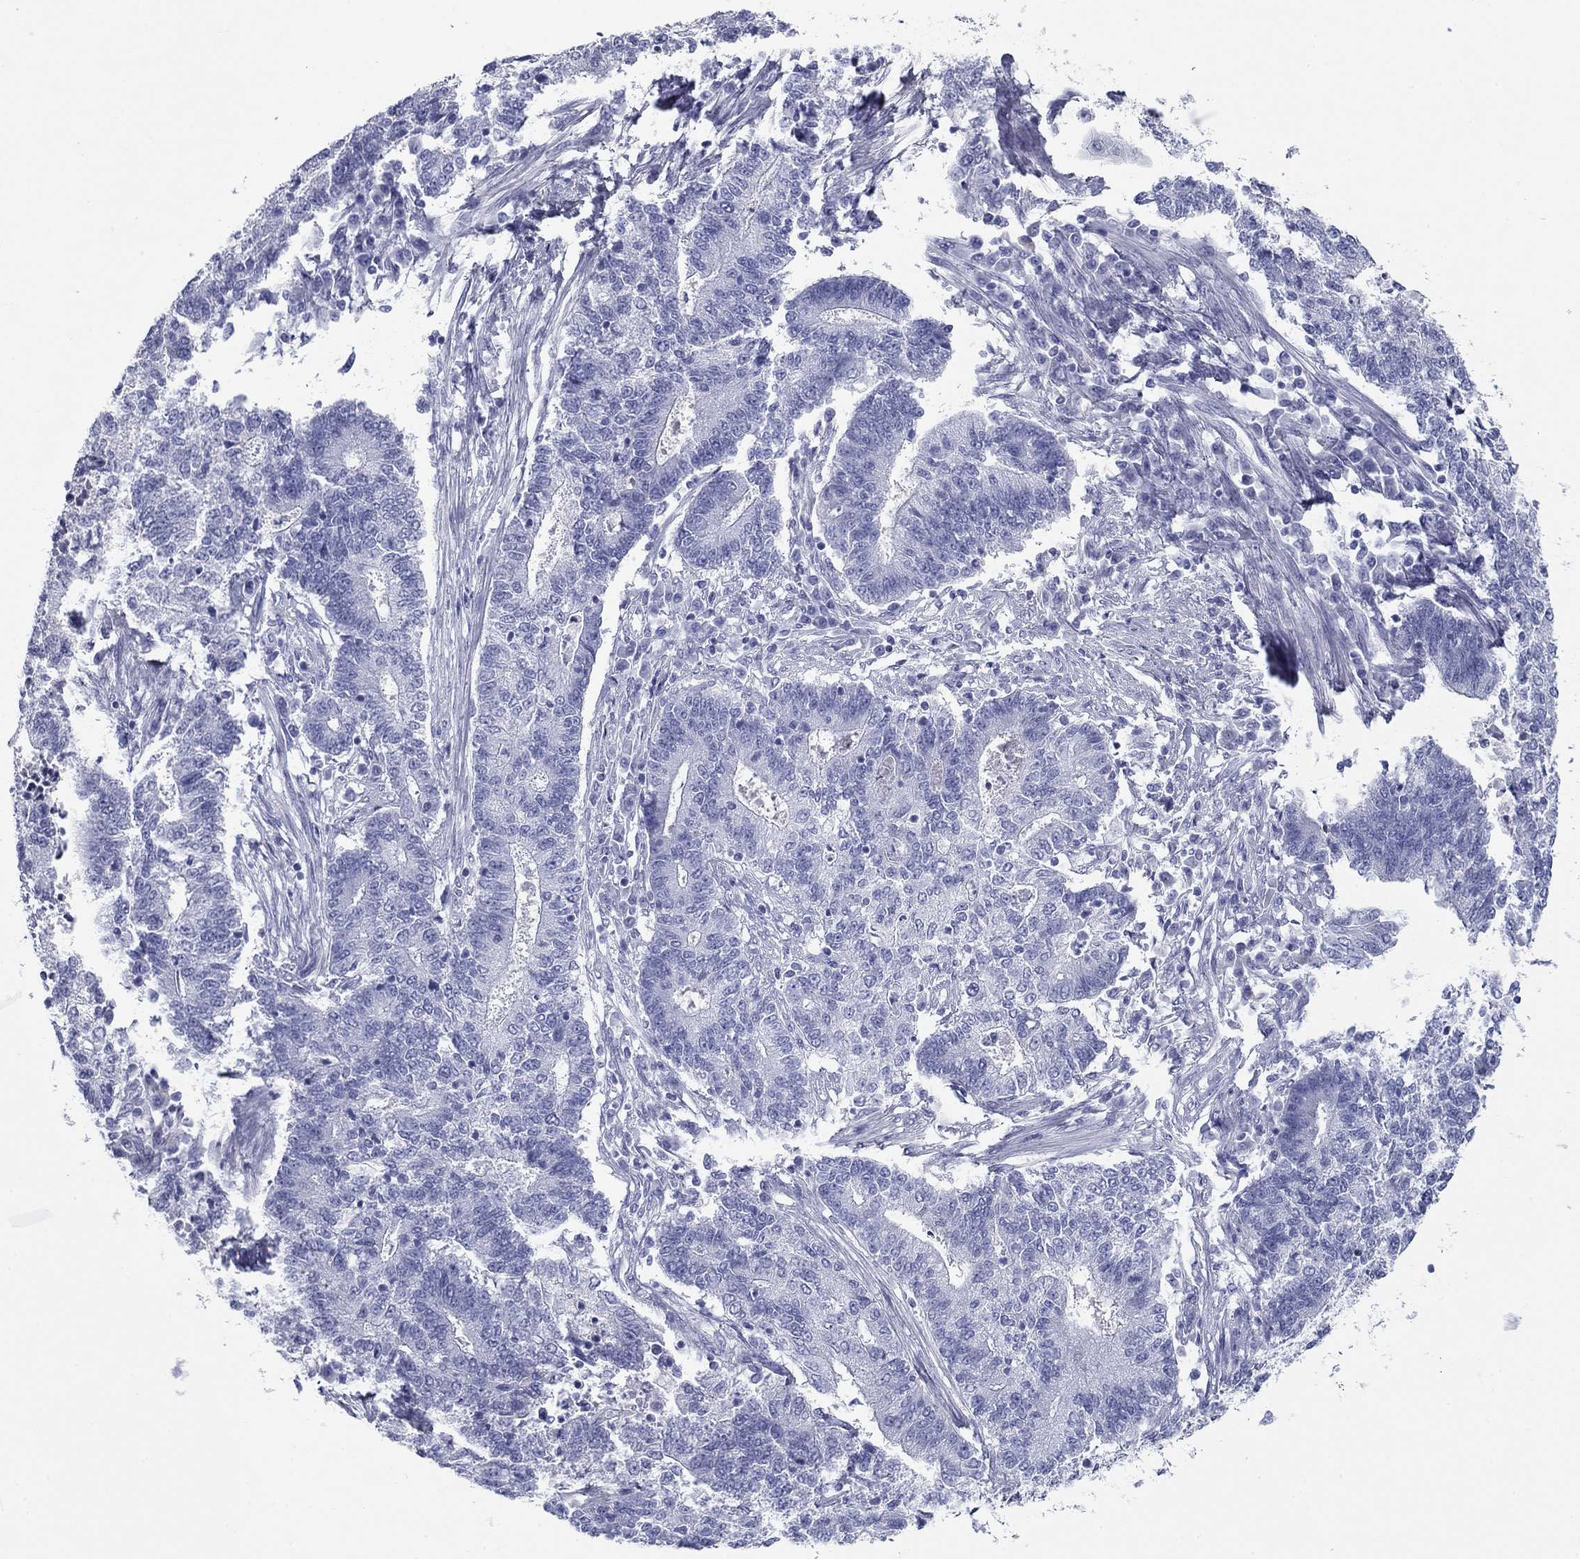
{"staining": {"intensity": "negative", "quantity": "none", "location": "none"}, "tissue": "endometrial cancer", "cell_type": "Tumor cells", "image_type": "cancer", "snomed": [{"axis": "morphology", "description": "Adenocarcinoma, NOS"}, {"axis": "topography", "description": "Uterus"}, {"axis": "topography", "description": "Endometrium"}], "caption": "Immunohistochemistry histopathology image of endometrial cancer (adenocarcinoma) stained for a protein (brown), which demonstrates no positivity in tumor cells.", "gene": "ZP2", "patient": {"sex": "female", "age": 54}}